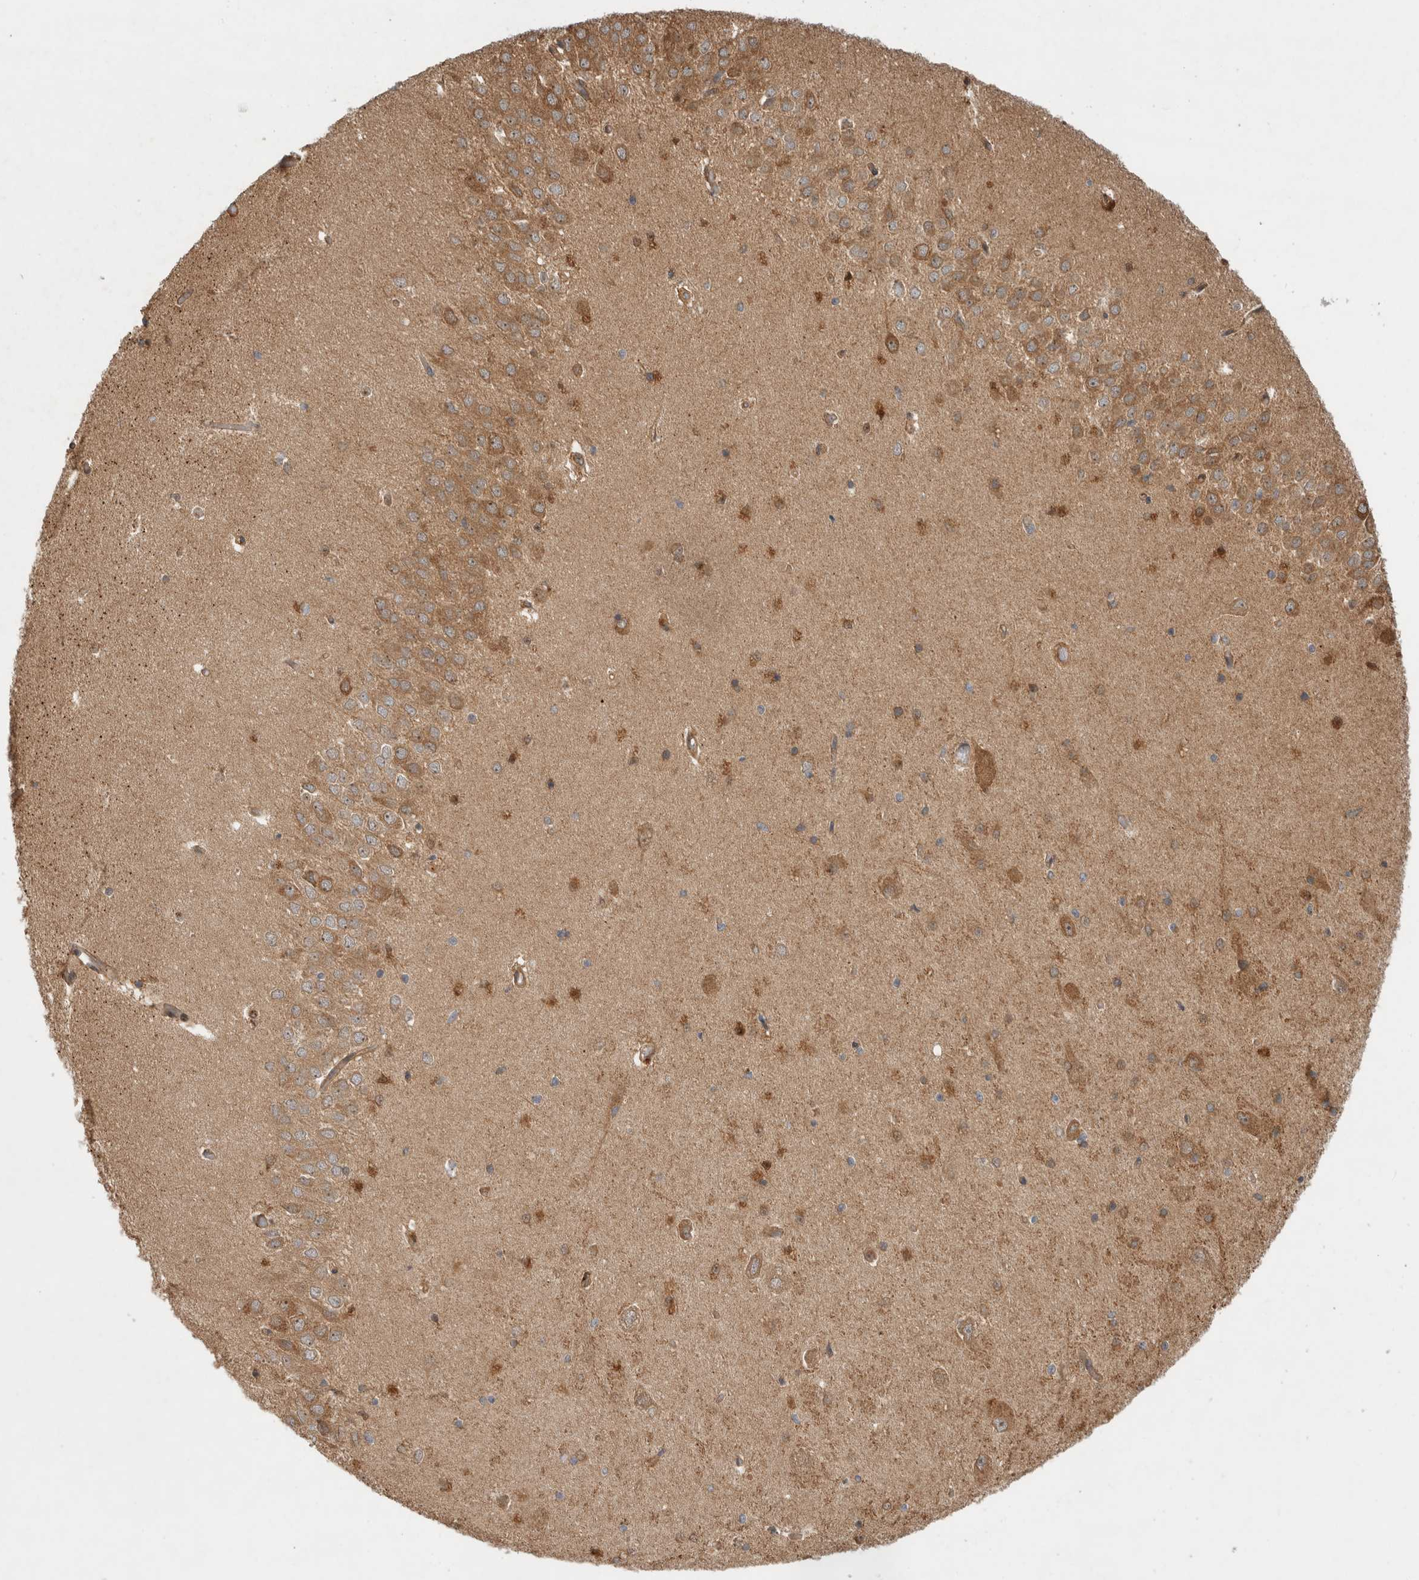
{"staining": {"intensity": "moderate", "quantity": ">75%", "location": "cytoplasmic/membranous"}, "tissue": "hippocampus", "cell_type": "Glial cells", "image_type": "normal", "snomed": [{"axis": "morphology", "description": "Normal tissue, NOS"}, {"axis": "topography", "description": "Hippocampus"}], "caption": "Immunohistochemistry (IHC) (DAB) staining of normal hippocampus exhibits moderate cytoplasmic/membranous protein expression in approximately >75% of glial cells.", "gene": "TUBD1", "patient": {"sex": "male", "age": 45}}